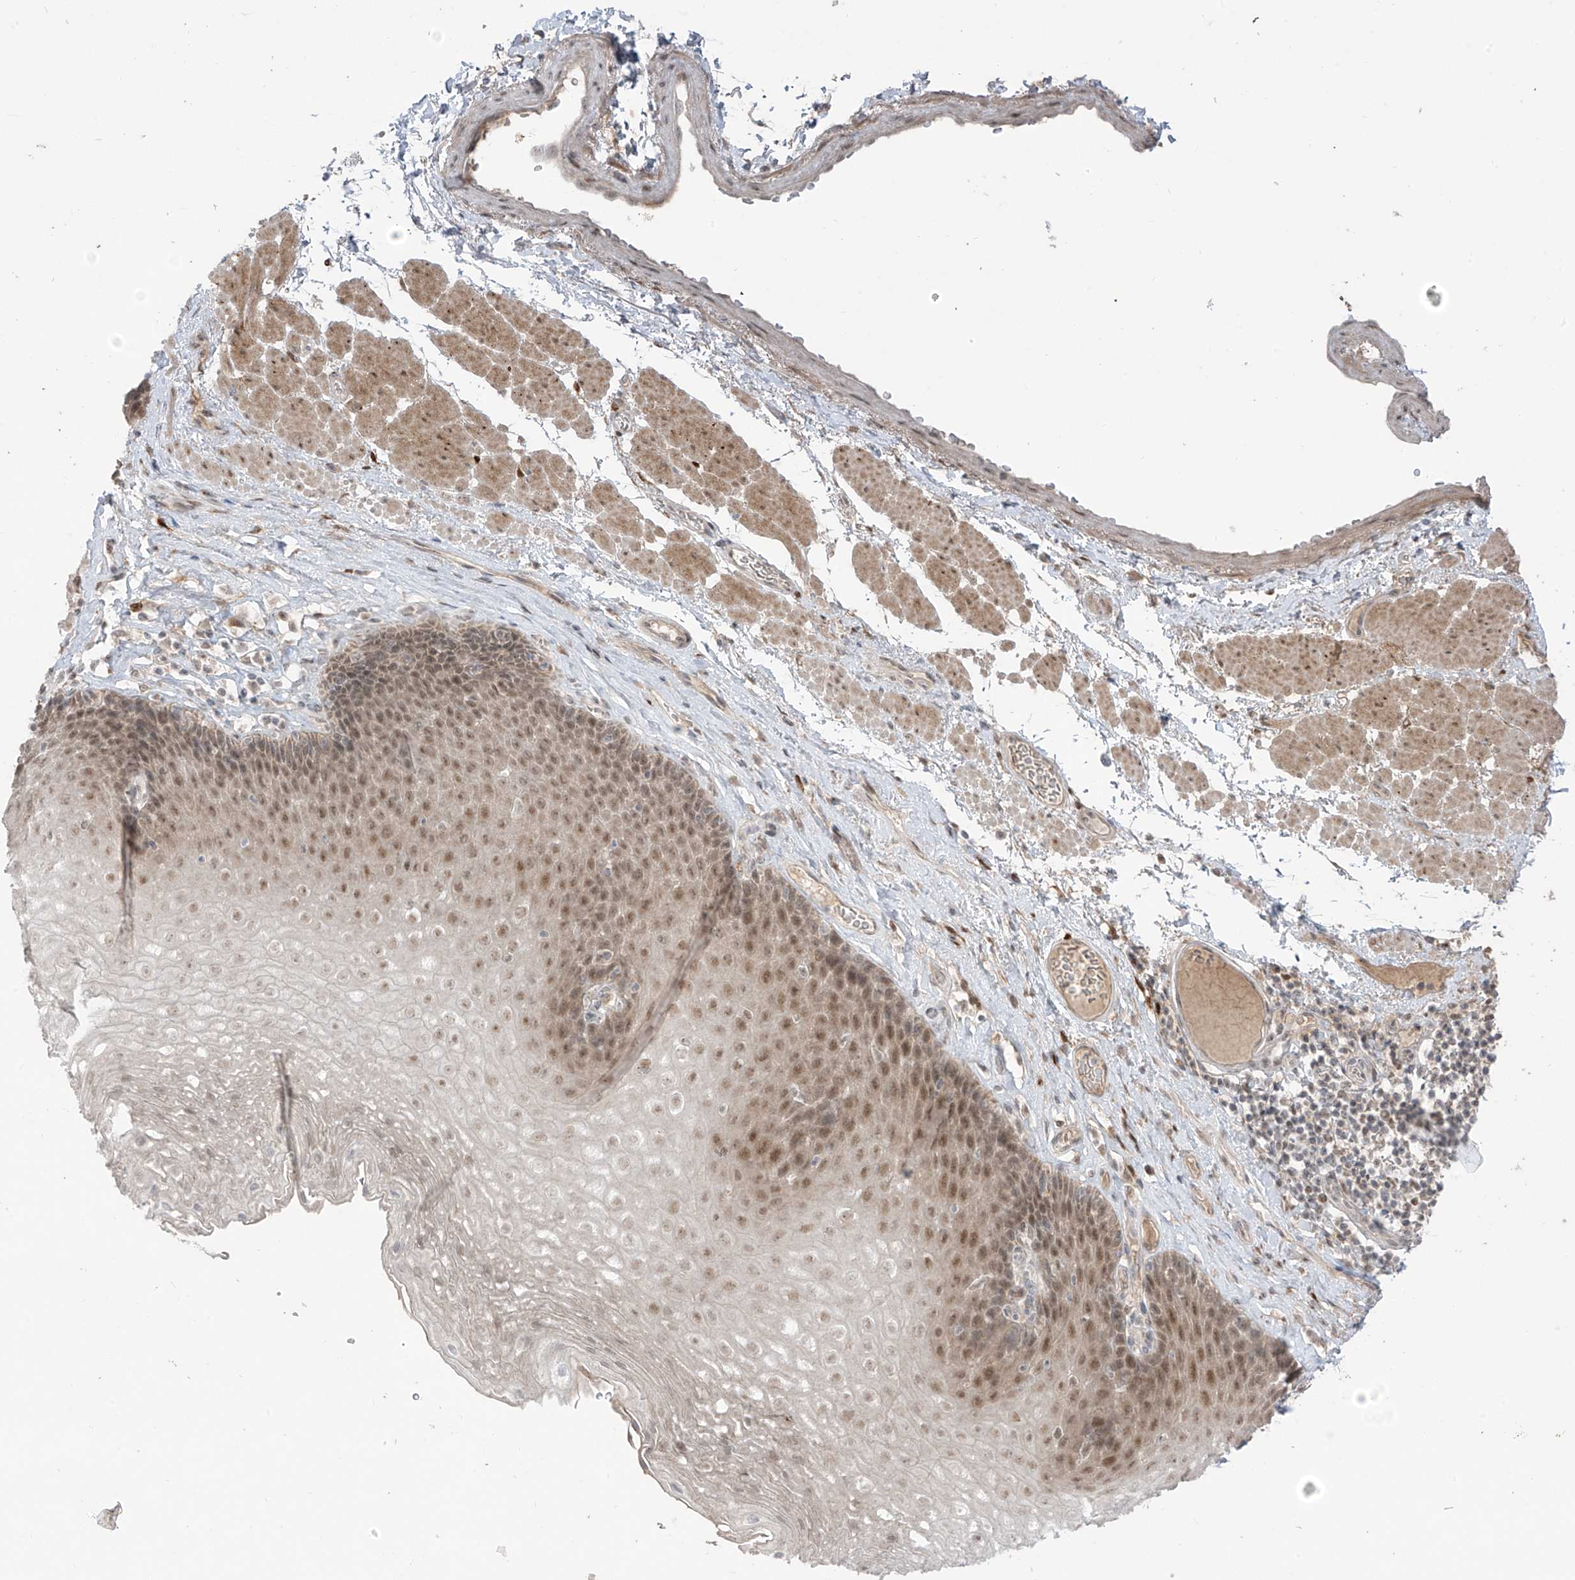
{"staining": {"intensity": "moderate", "quantity": "25%-75%", "location": "nuclear"}, "tissue": "esophagus", "cell_type": "Squamous epithelial cells", "image_type": "normal", "snomed": [{"axis": "morphology", "description": "Normal tissue, NOS"}, {"axis": "topography", "description": "Esophagus"}], "caption": "A brown stain shows moderate nuclear expression of a protein in squamous epithelial cells of benign esophagus.", "gene": "OGT", "patient": {"sex": "female", "age": 66}}